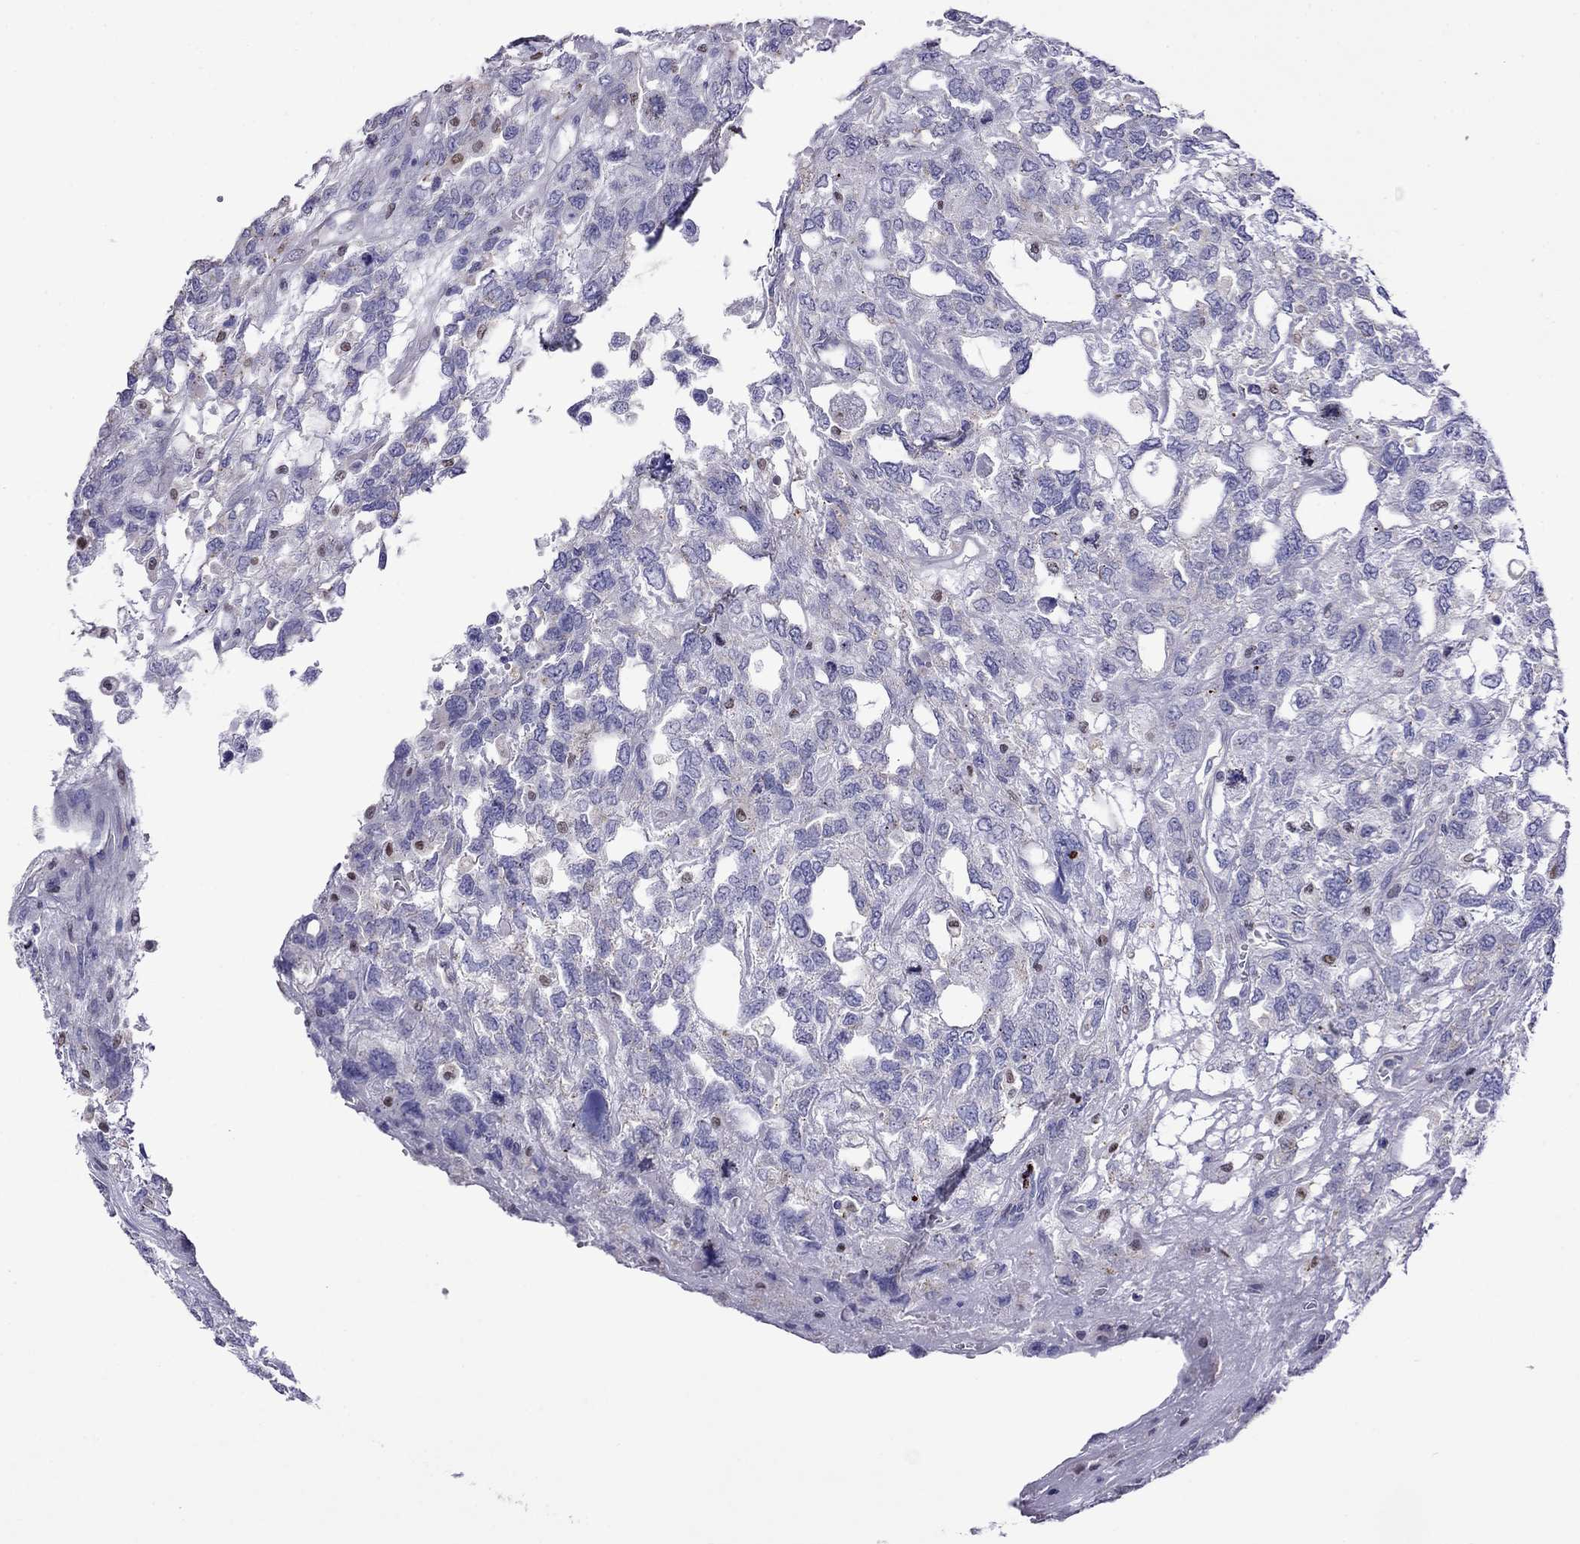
{"staining": {"intensity": "negative", "quantity": "none", "location": "none"}, "tissue": "testis cancer", "cell_type": "Tumor cells", "image_type": "cancer", "snomed": [{"axis": "morphology", "description": "Seminoma, NOS"}, {"axis": "topography", "description": "Testis"}], "caption": "Immunohistochemistry of testis cancer shows no positivity in tumor cells.", "gene": "MPZ", "patient": {"sex": "male", "age": 52}}